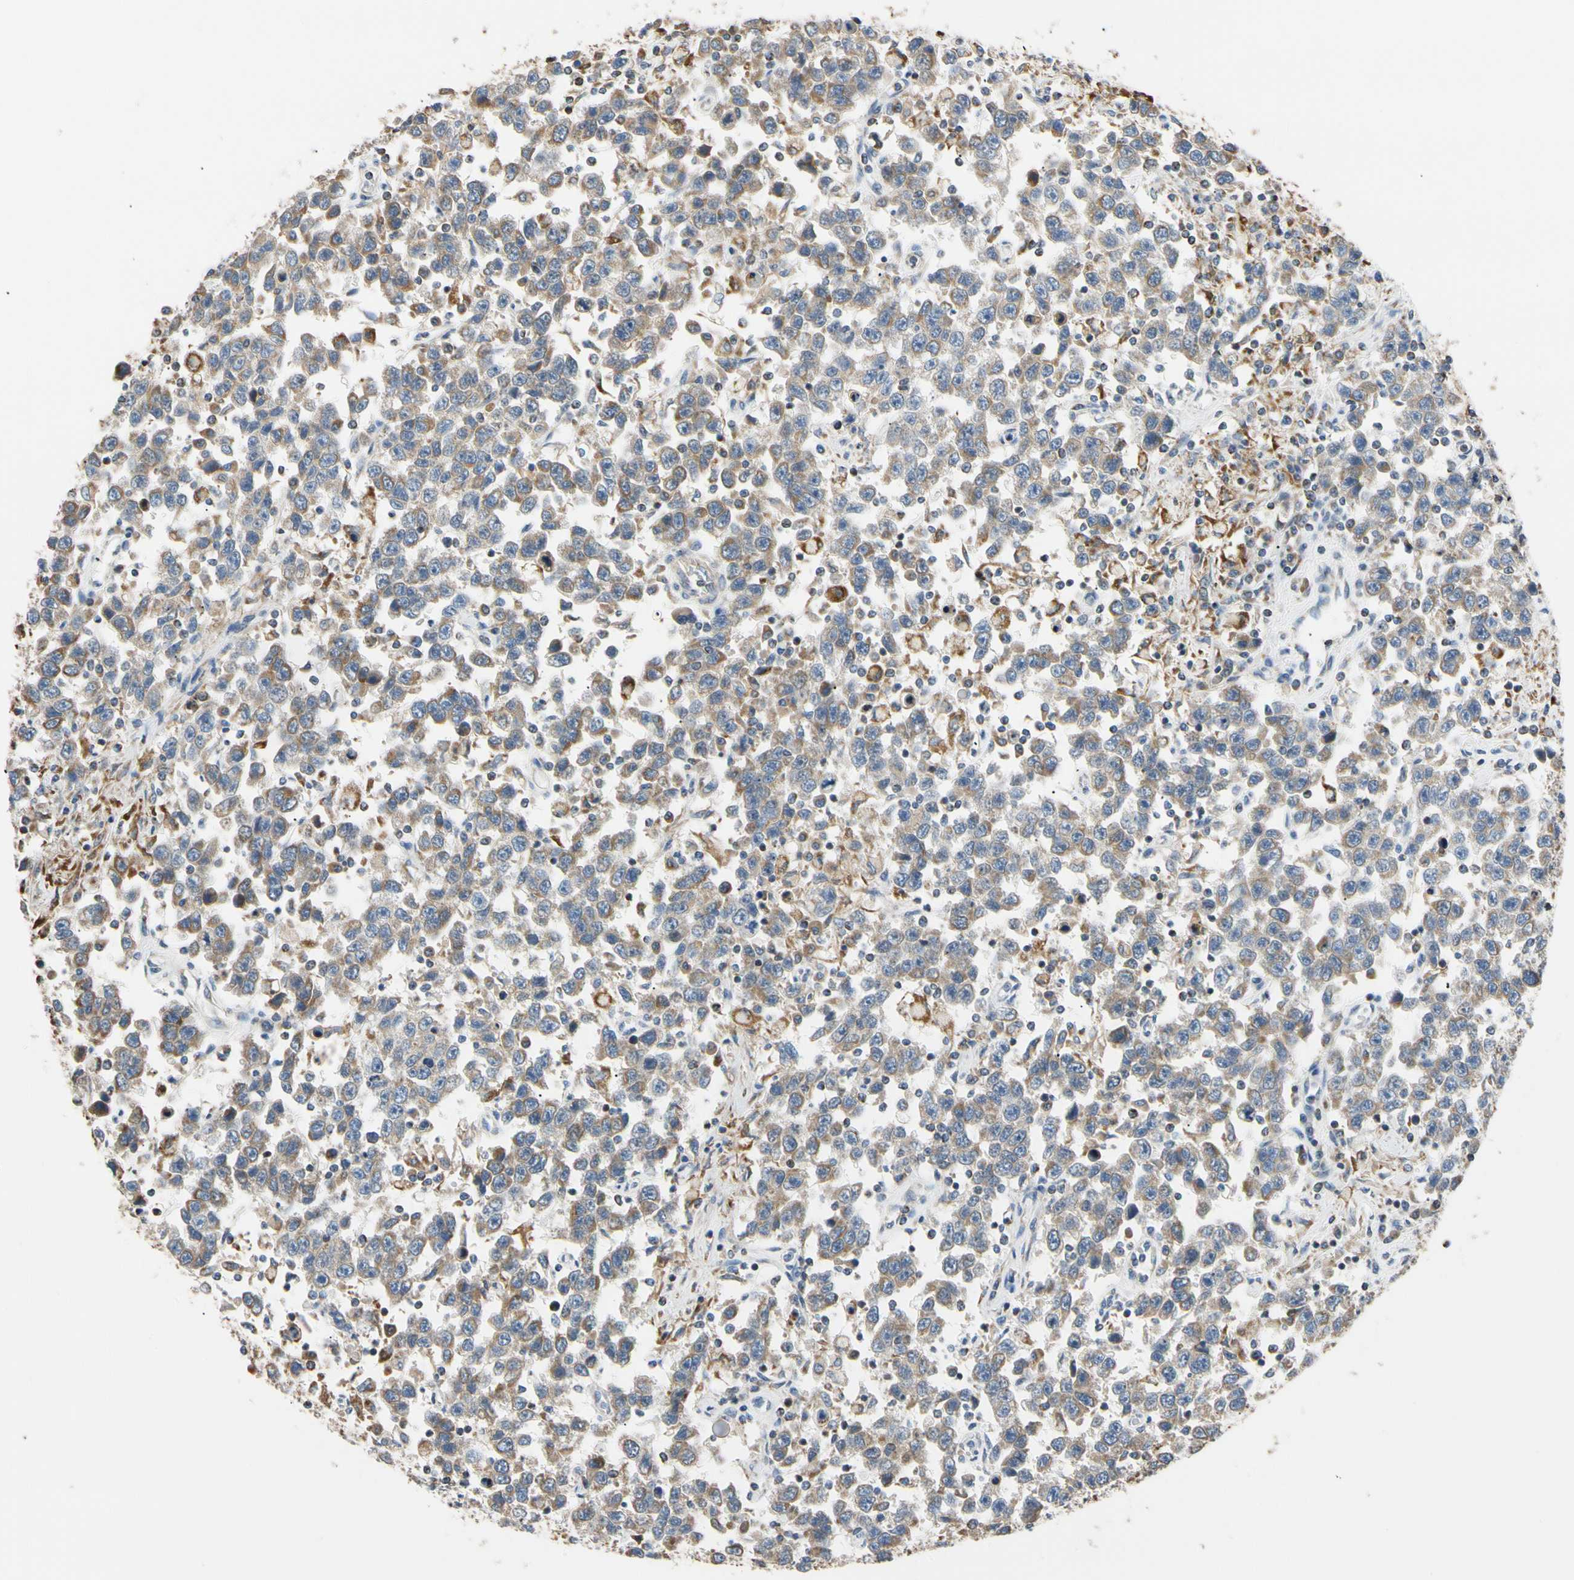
{"staining": {"intensity": "moderate", "quantity": "25%-75%", "location": "cytoplasmic/membranous"}, "tissue": "testis cancer", "cell_type": "Tumor cells", "image_type": "cancer", "snomed": [{"axis": "morphology", "description": "Seminoma, NOS"}, {"axis": "topography", "description": "Testis"}], "caption": "Immunohistochemistry of human testis cancer (seminoma) demonstrates medium levels of moderate cytoplasmic/membranous positivity in approximately 25%-75% of tumor cells.", "gene": "PLGRKT", "patient": {"sex": "male", "age": 41}}